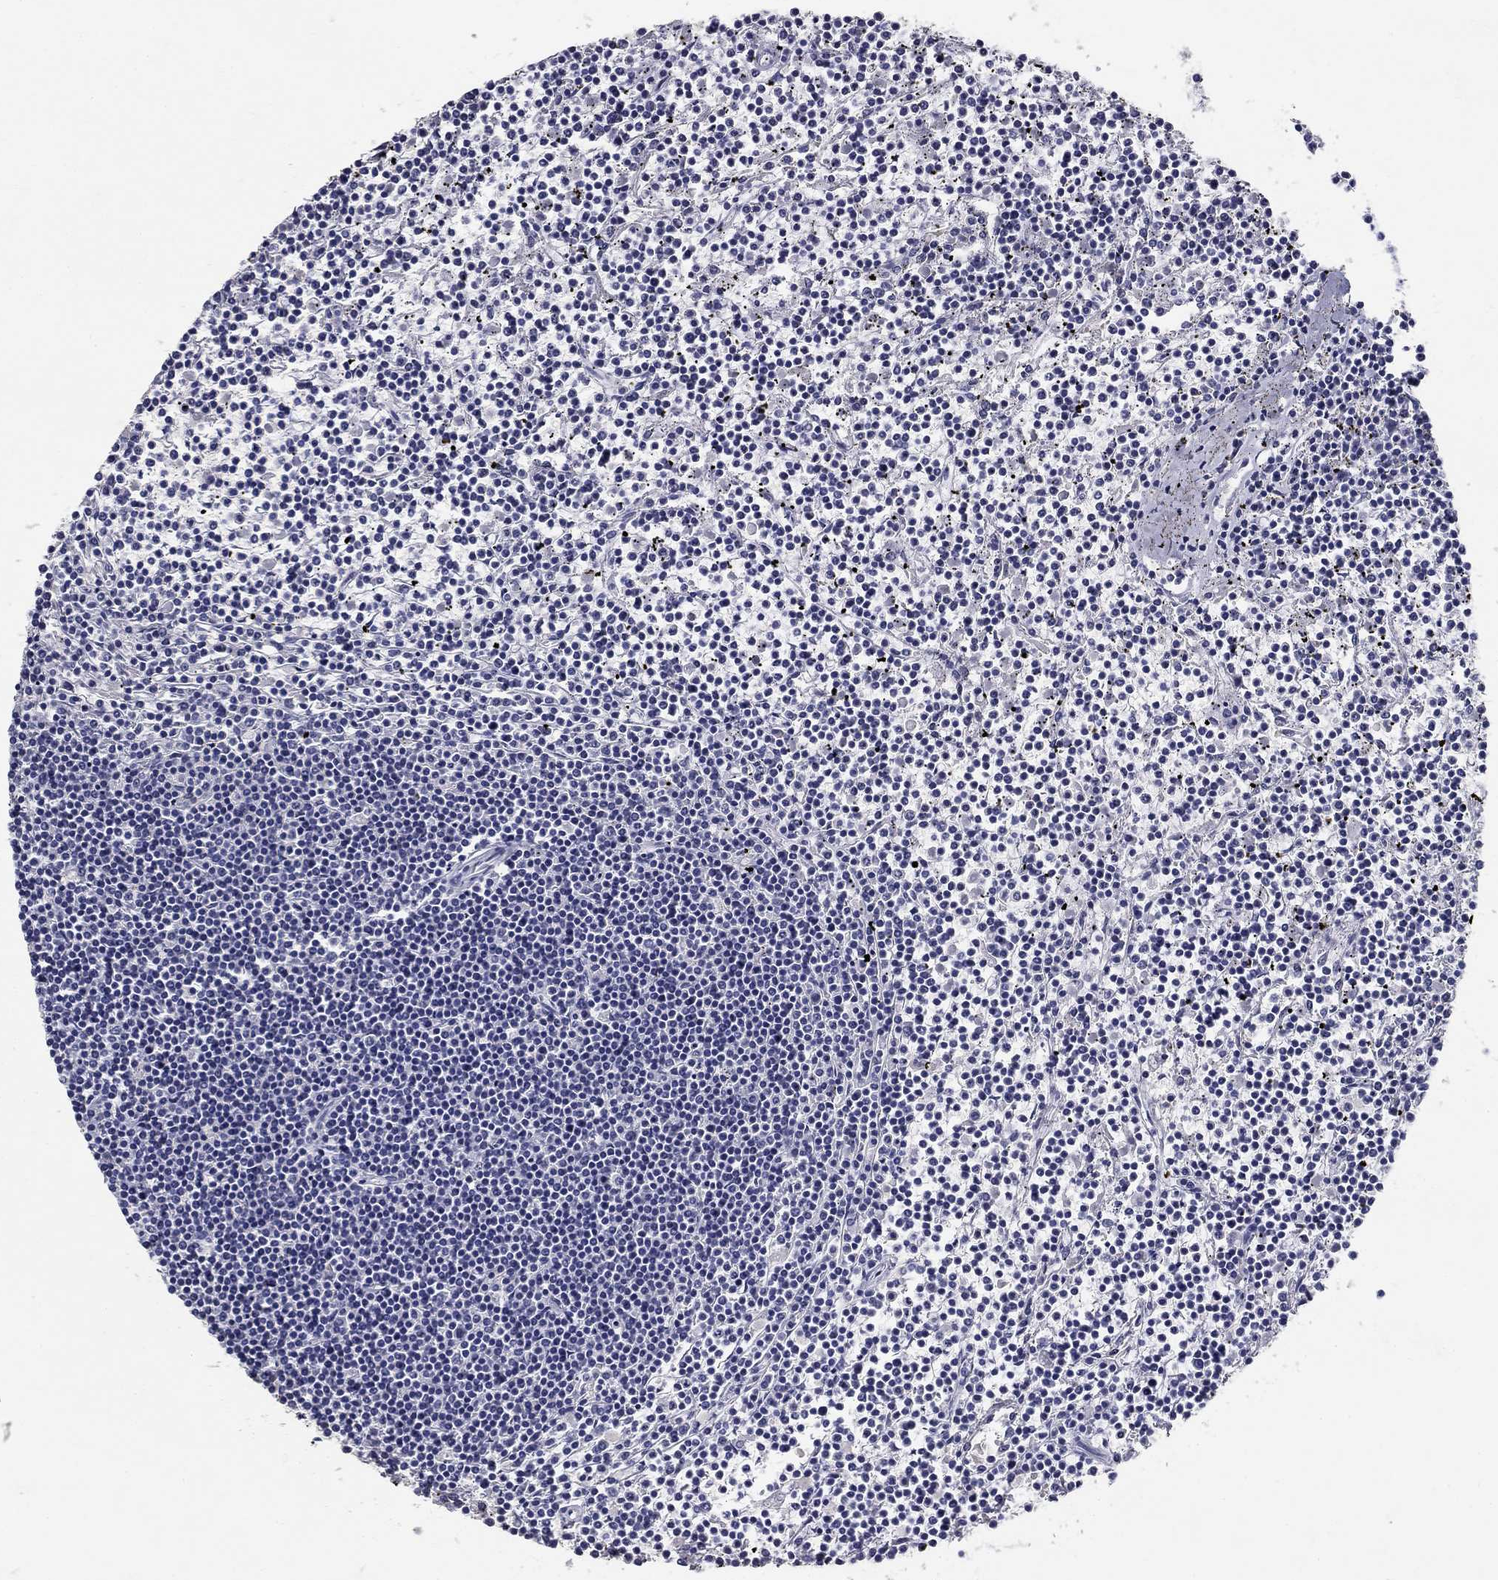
{"staining": {"intensity": "negative", "quantity": "none", "location": "none"}, "tissue": "lymphoma", "cell_type": "Tumor cells", "image_type": "cancer", "snomed": [{"axis": "morphology", "description": "Malignant lymphoma, non-Hodgkin's type, Low grade"}, {"axis": "topography", "description": "Spleen"}], "caption": "Immunohistochemistry of human malignant lymphoma, non-Hodgkin's type (low-grade) shows no positivity in tumor cells.", "gene": "POMC", "patient": {"sex": "female", "age": 19}}